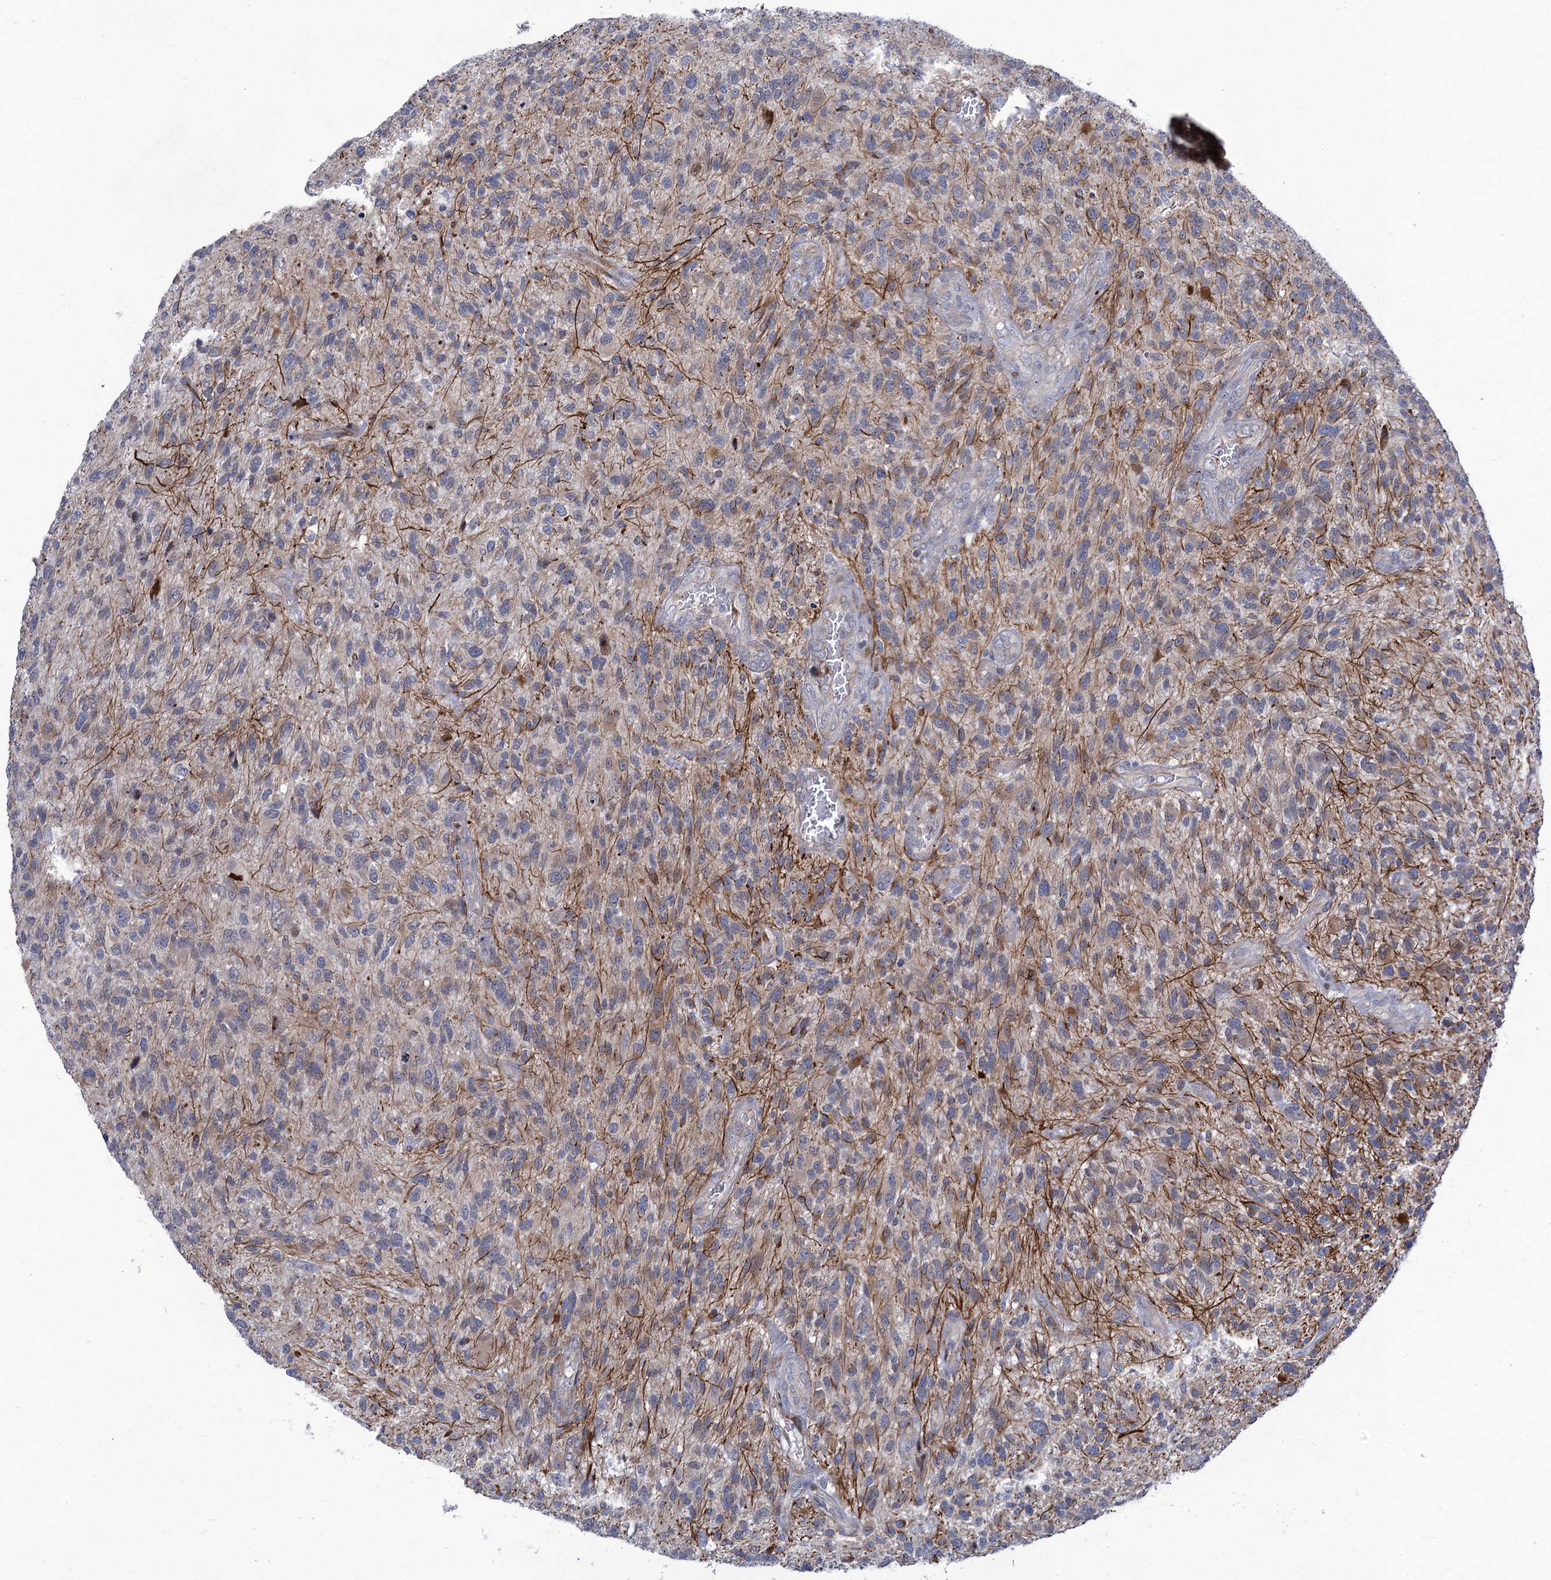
{"staining": {"intensity": "weak", "quantity": "<25%", "location": "cytoplasmic/membranous"}, "tissue": "glioma", "cell_type": "Tumor cells", "image_type": "cancer", "snomed": [{"axis": "morphology", "description": "Glioma, malignant, High grade"}, {"axis": "topography", "description": "Brain"}], "caption": "Immunohistochemistry (IHC) photomicrograph of neoplastic tissue: glioma stained with DAB reveals no significant protein positivity in tumor cells.", "gene": "QPCTL", "patient": {"sex": "male", "age": 47}}